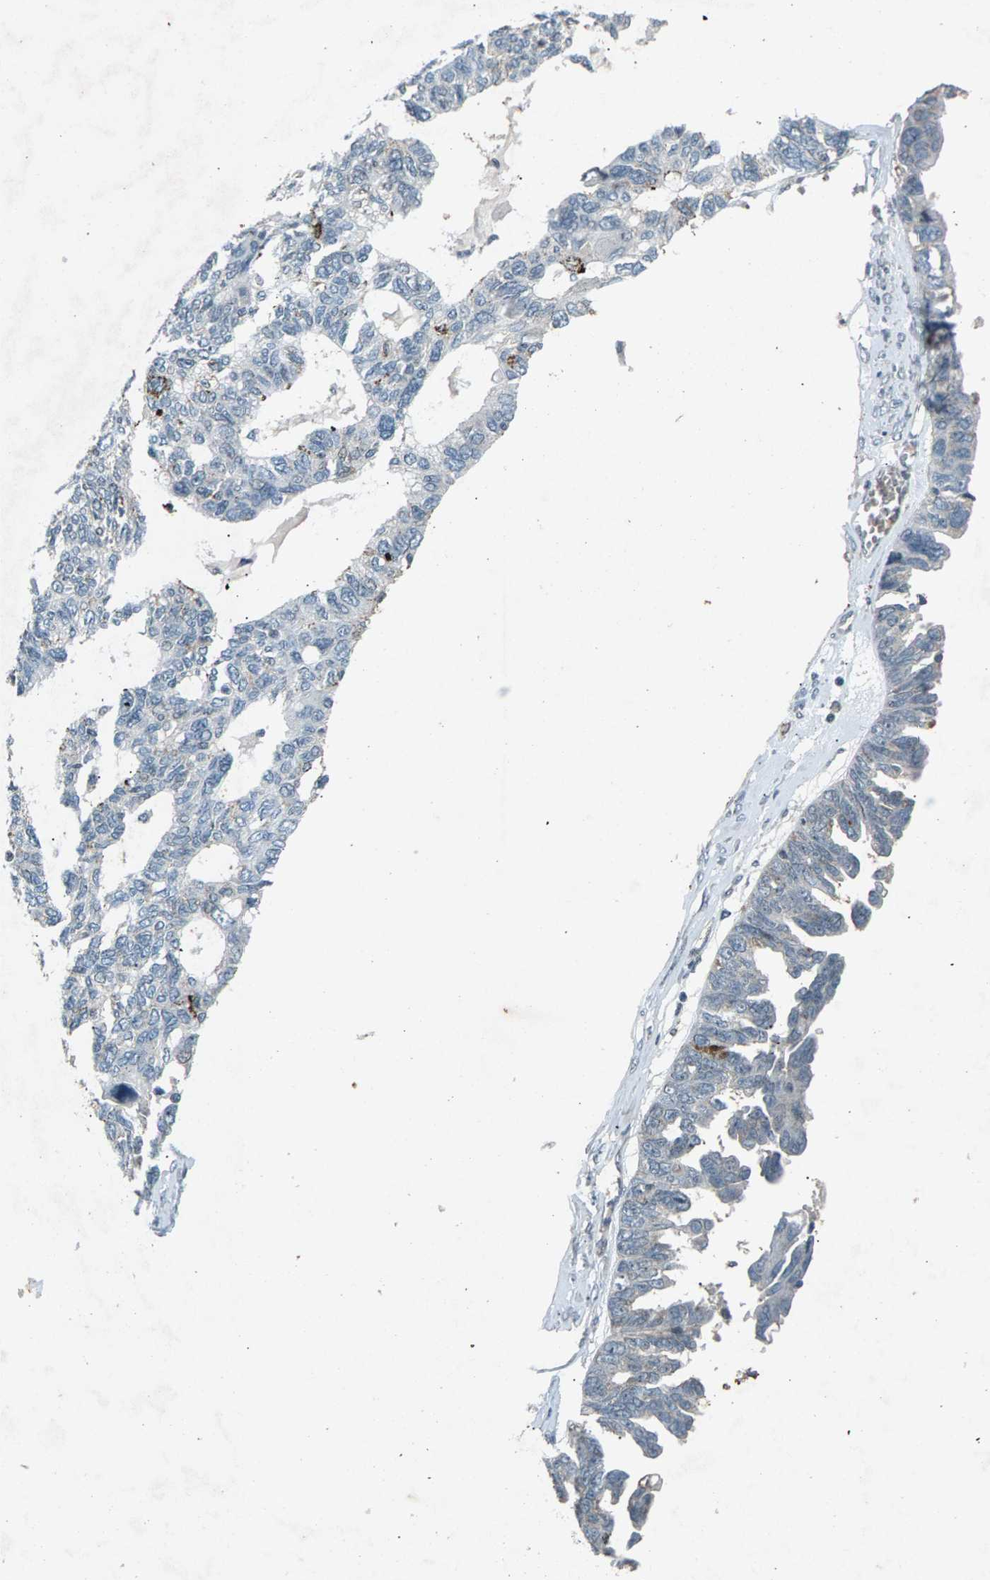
{"staining": {"intensity": "negative", "quantity": "none", "location": "none"}, "tissue": "ovarian cancer", "cell_type": "Tumor cells", "image_type": "cancer", "snomed": [{"axis": "morphology", "description": "Cystadenocarcinoma, serous, NOS"}, {"axis": "topography", "description": "Ovary"}], "caption": "A histopathology image of human serous cystadenocarcinoma (ovarian) is negative for staining in tumor cells. Nuclei are stained in blue.", "gene": "ZPR1", "patient": {"sex": "female", "age": 79}}